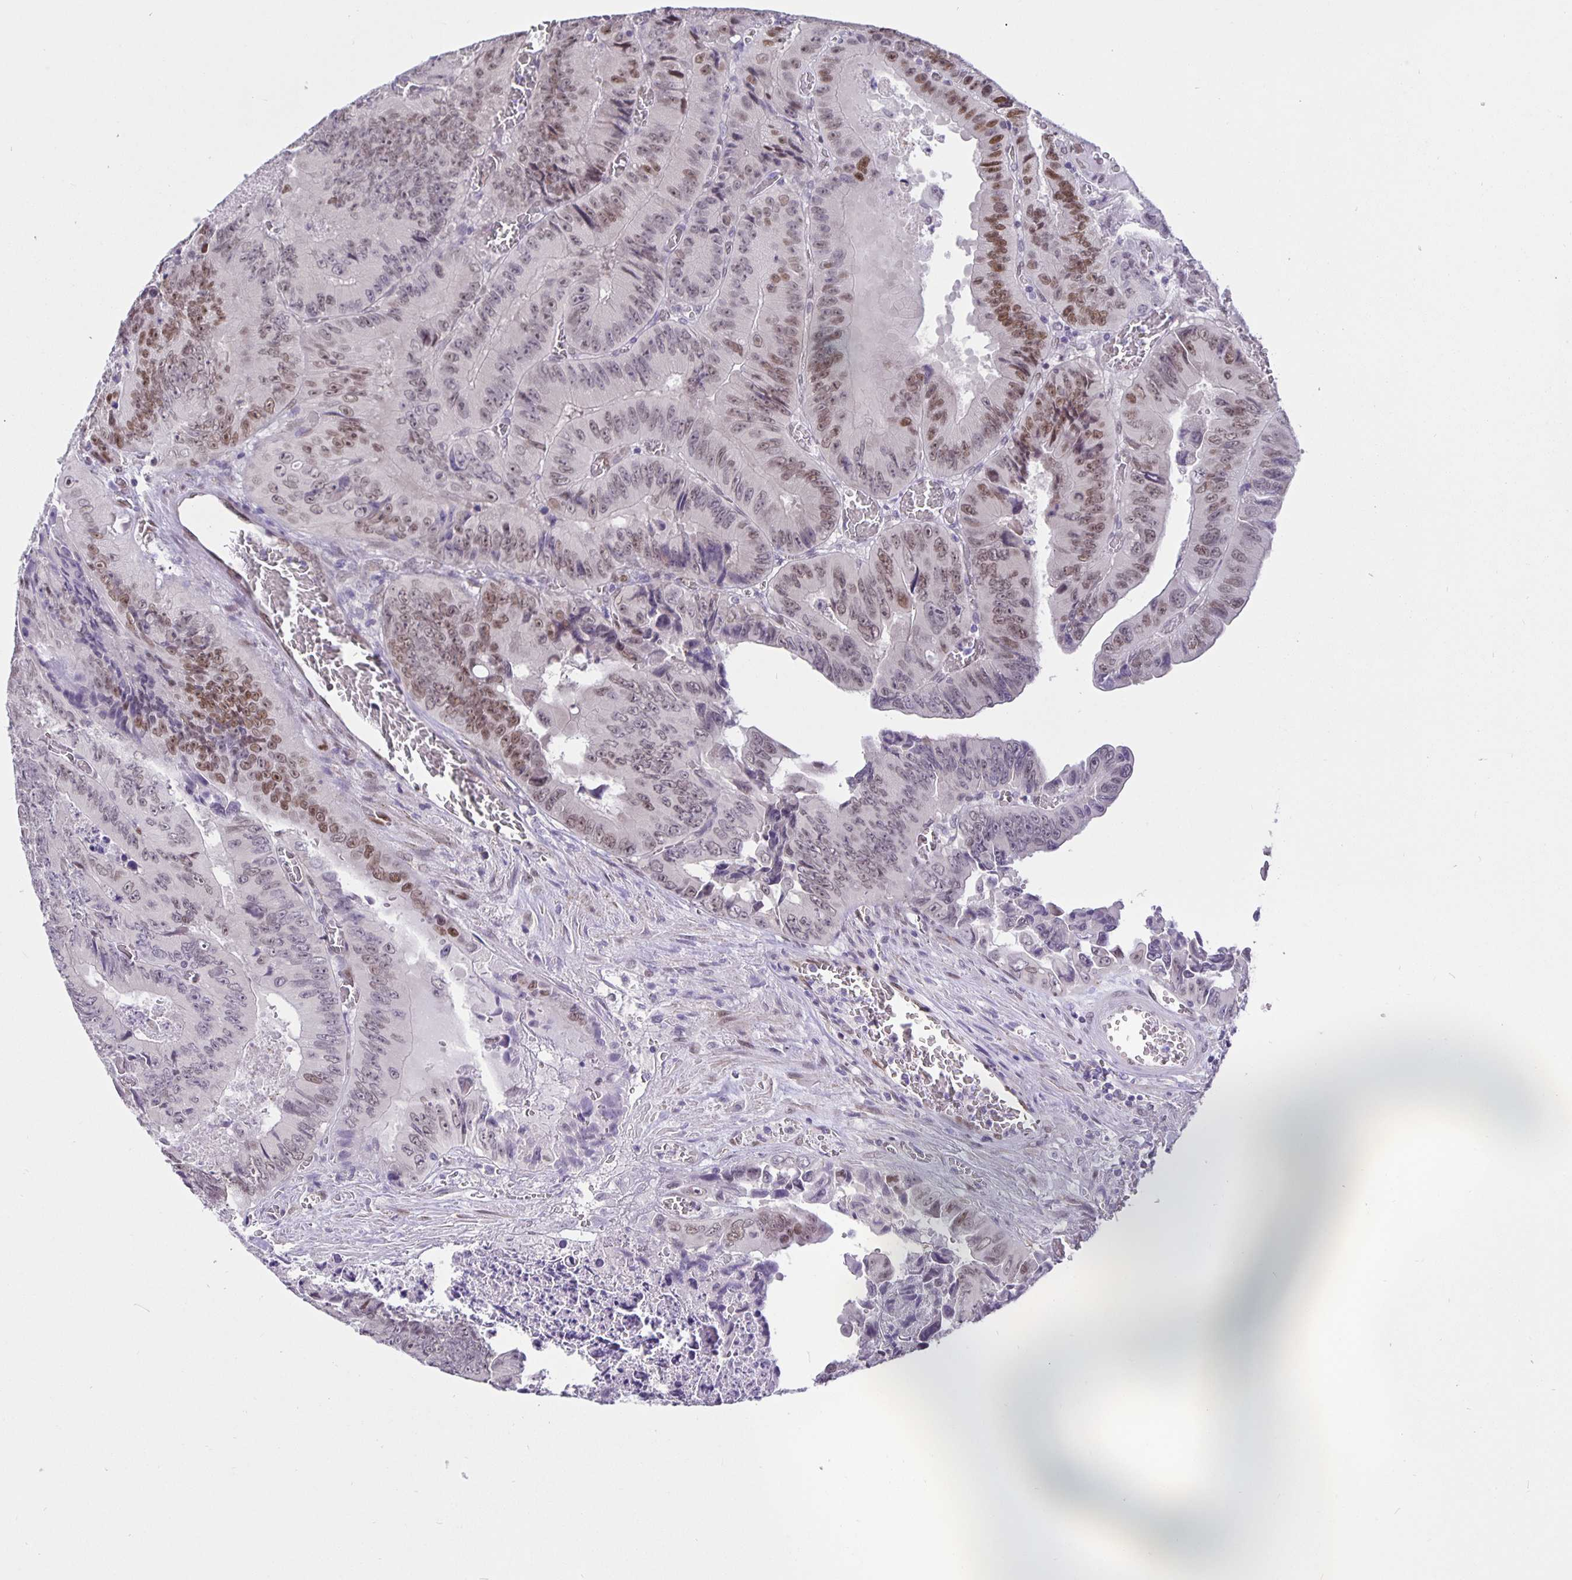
{"staining": {"intensity": "moderate", "quantity": "<25%", "location": "nuclear"}, "tissue": "colorectal cancer", "cell_type": "Tumor cells", "image_type": "cancer", "snomed": [{"axis": "morphology", "description": "Adenocarcinoma, NOS"}, {"axis": "topography", "description": "Colon"}], "caption": "A high-resolution micrograph shows immunohistochemistry staining of colorectal cancer (adenocarcinoma), which reveals moderate nuclear expression in about <25% of tumor cells. (DAB IHC, brown staining for protein, blue staining for nuclei).", "gene": "FOSL2", "patient": {"sex": "female", "age": 84}}